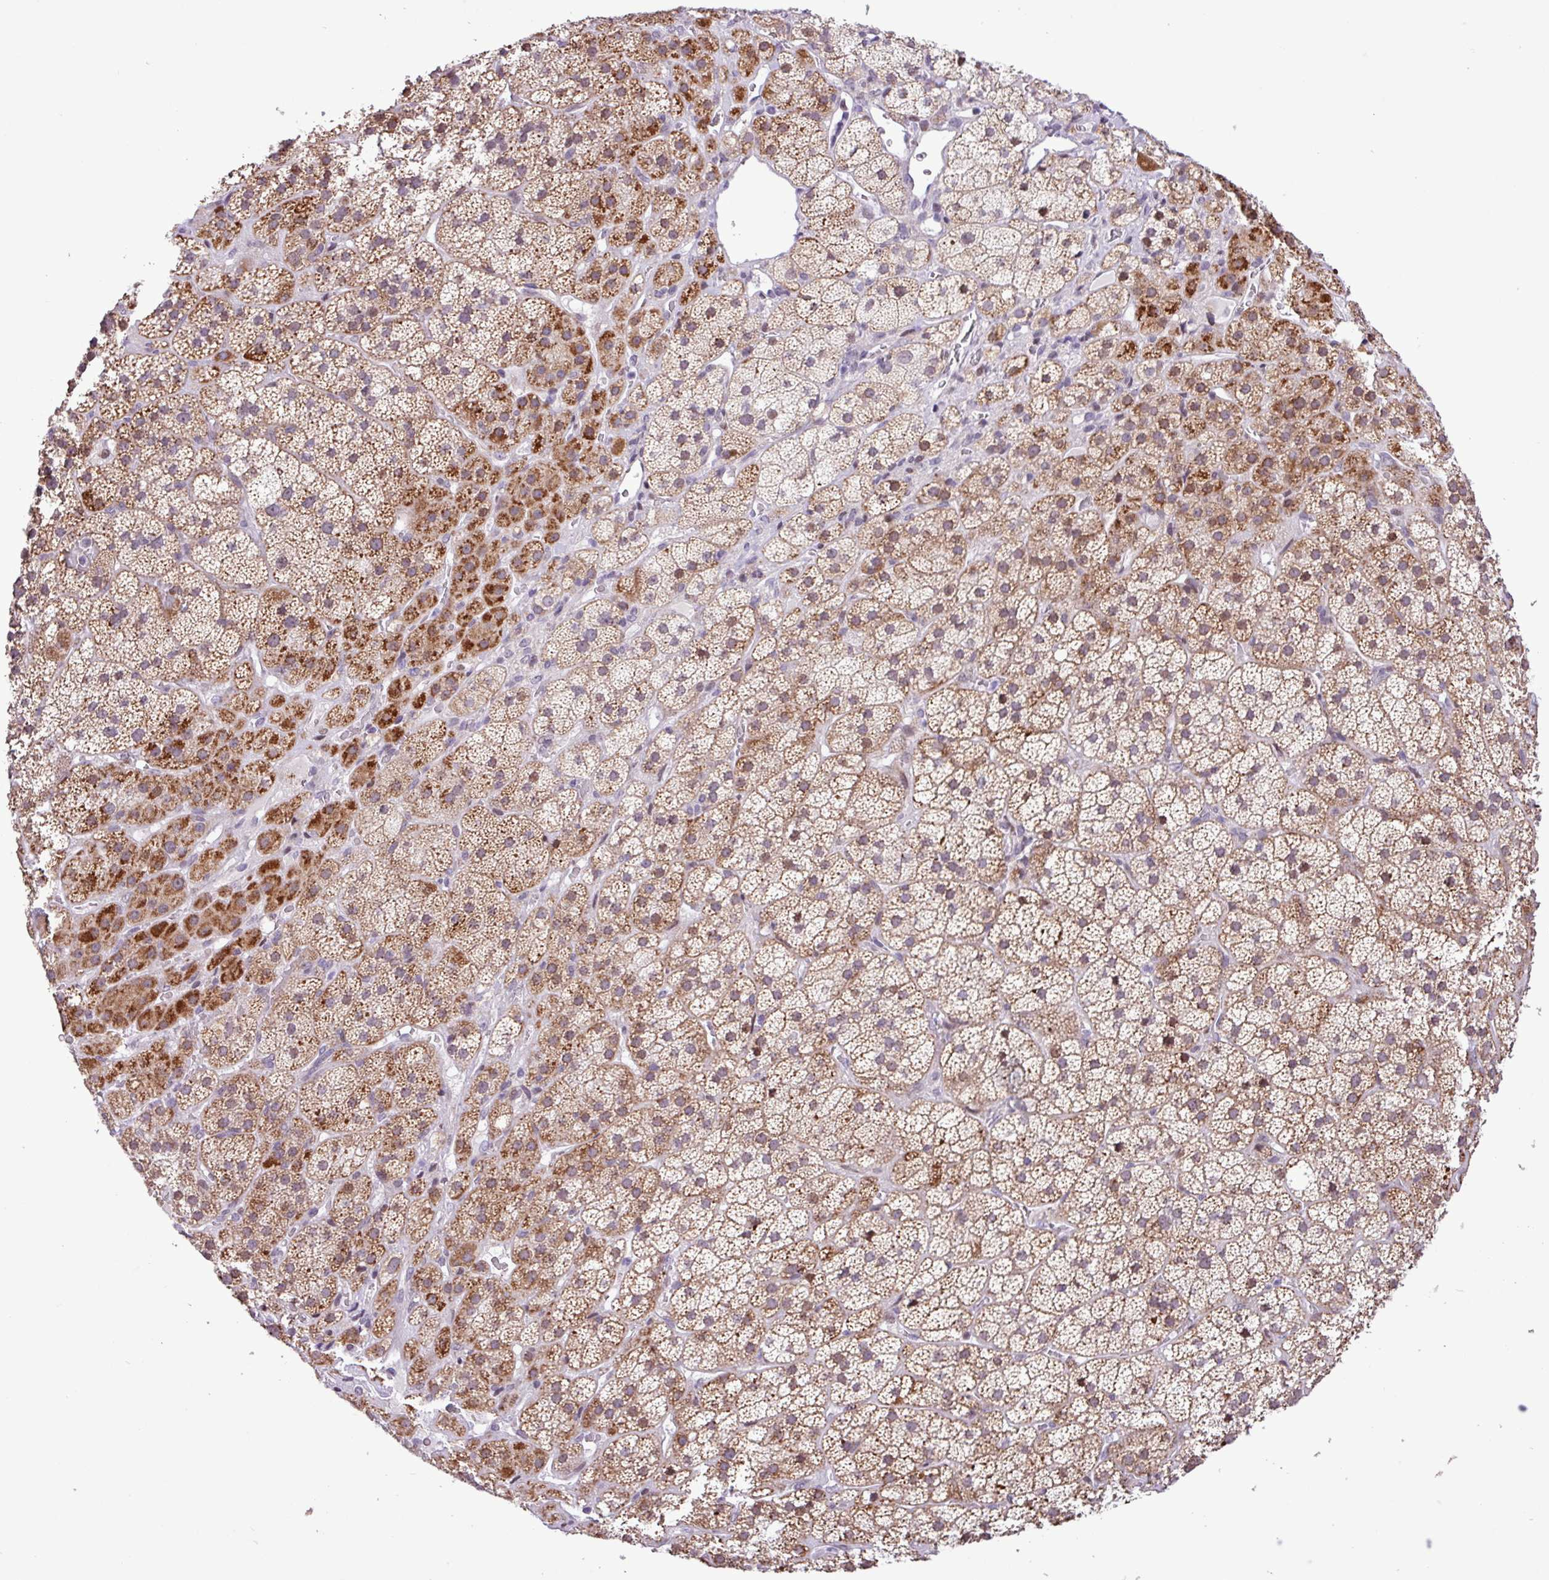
{"staining": {"intensity": "strong", "quantity": "25%-75%", "location": "cytoplasmic/membranous"}, "tissue": "adrenal gland", "cell_type": "Glandular cells", "image_type": "normal", "snomed": [{"axis": "morphology", "description": "Normal tissue, NOS"}, {"axis": "topography", "description": "Adrenal gland"}], "caption": "Strong cytoplasmic/membranous staining is identified in about 25%-75% of glandular cells in unremarkable adrenal gland. The protein of interest is shown in brown color, while the nuclei are stained blue.", "gene": "ZNF354A", "patient": {"sex": "male", "age": 57}}